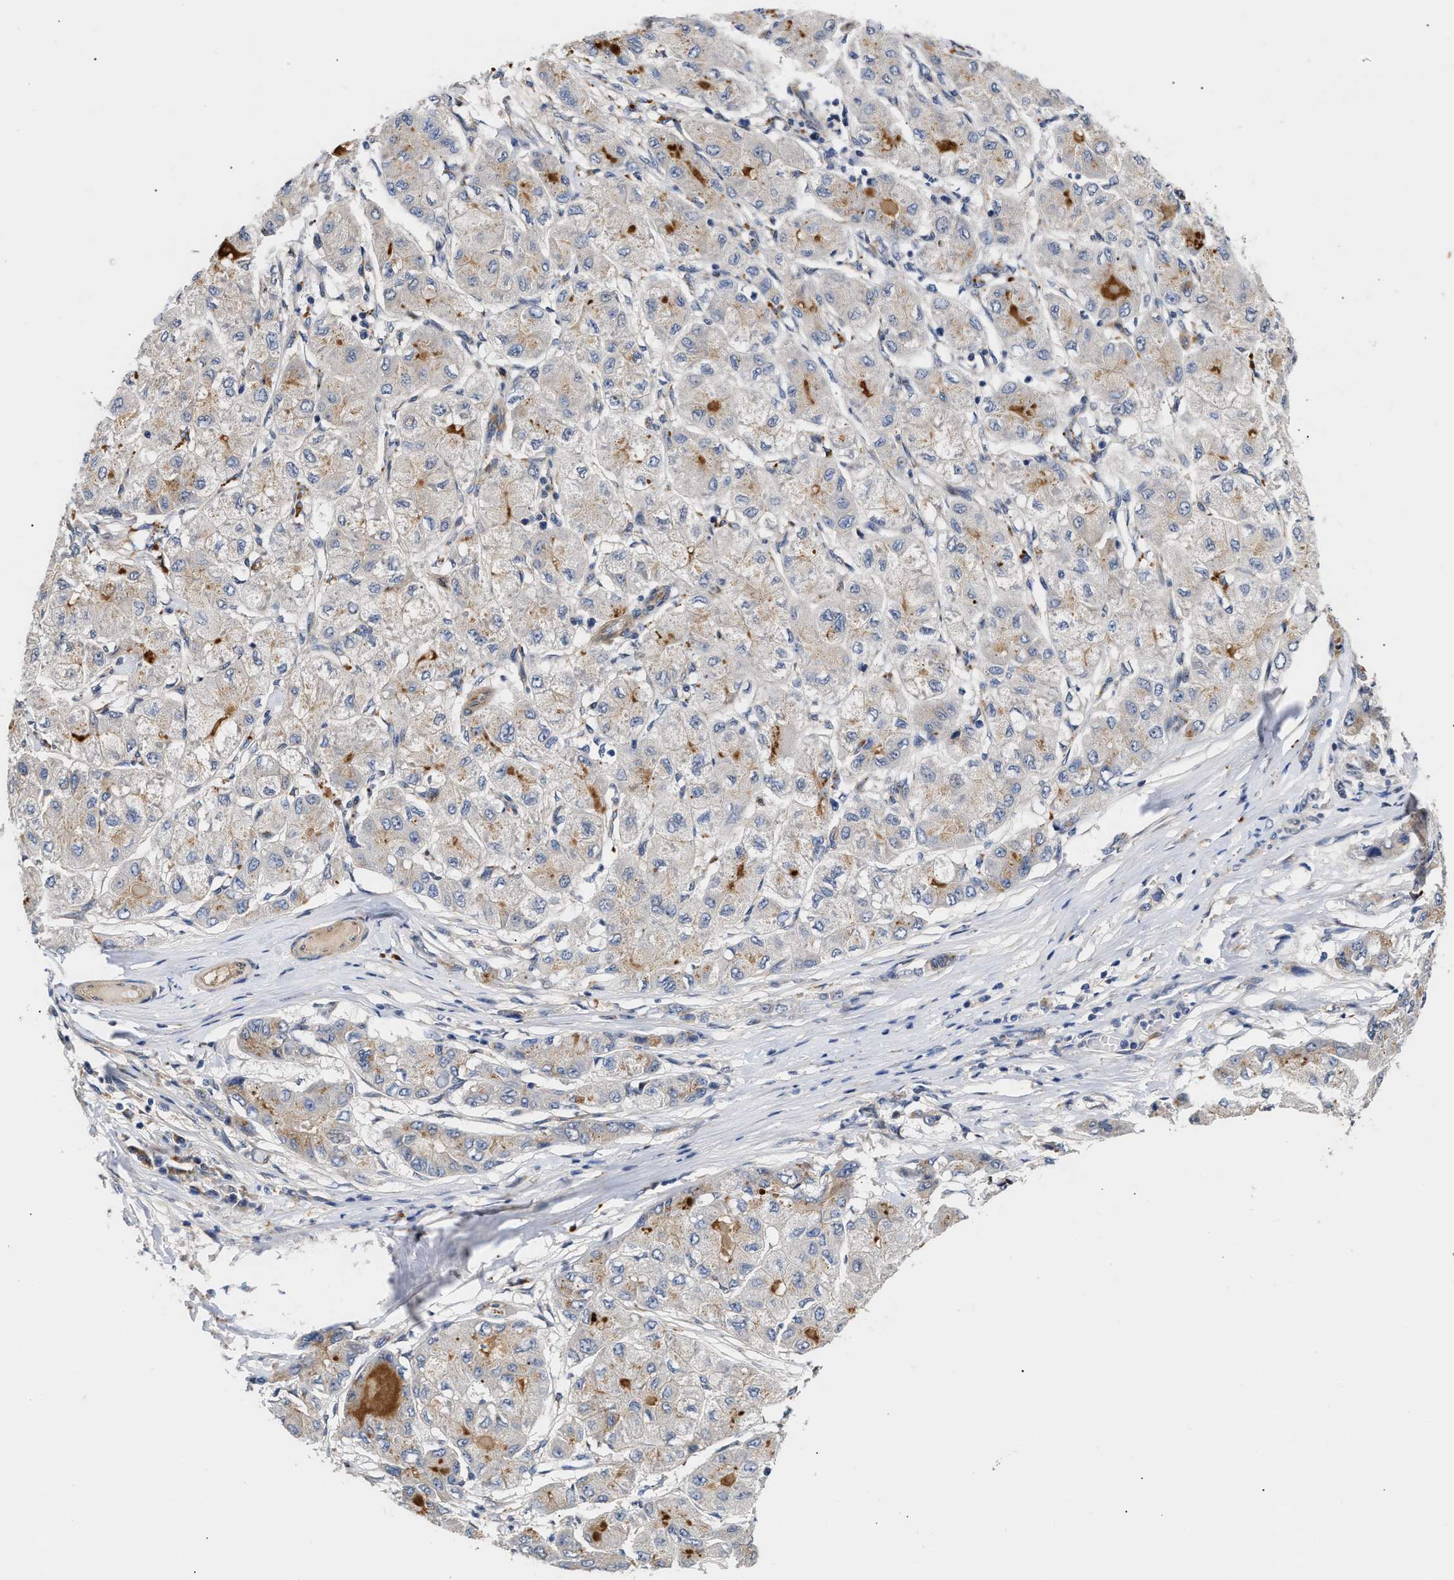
{"staining": {"intensity": "moderate", "quantity": "<25%", "location": "cytoplasmic/membranous"}, "tissue": "liver cancer", "cell_type": "Tumor cells", "image_type": "cancer", "snomed": [{"axis": "morphology", "description": "Carcinoma, Hepatocellular, NOS"}, {"axis": "topography", "description": "Liver"}], "caption": "IHC (DAB) staining of liver hepatocellular carcinoma demonstrates moderate cytoplasmic/membranous protein positivity in approximately <25% of tumor cells. (Brightfield microscopy of DAB IHC at high magnification).", "gene": "CCDC146", "patient": {"sex": "male", "age": 80}}